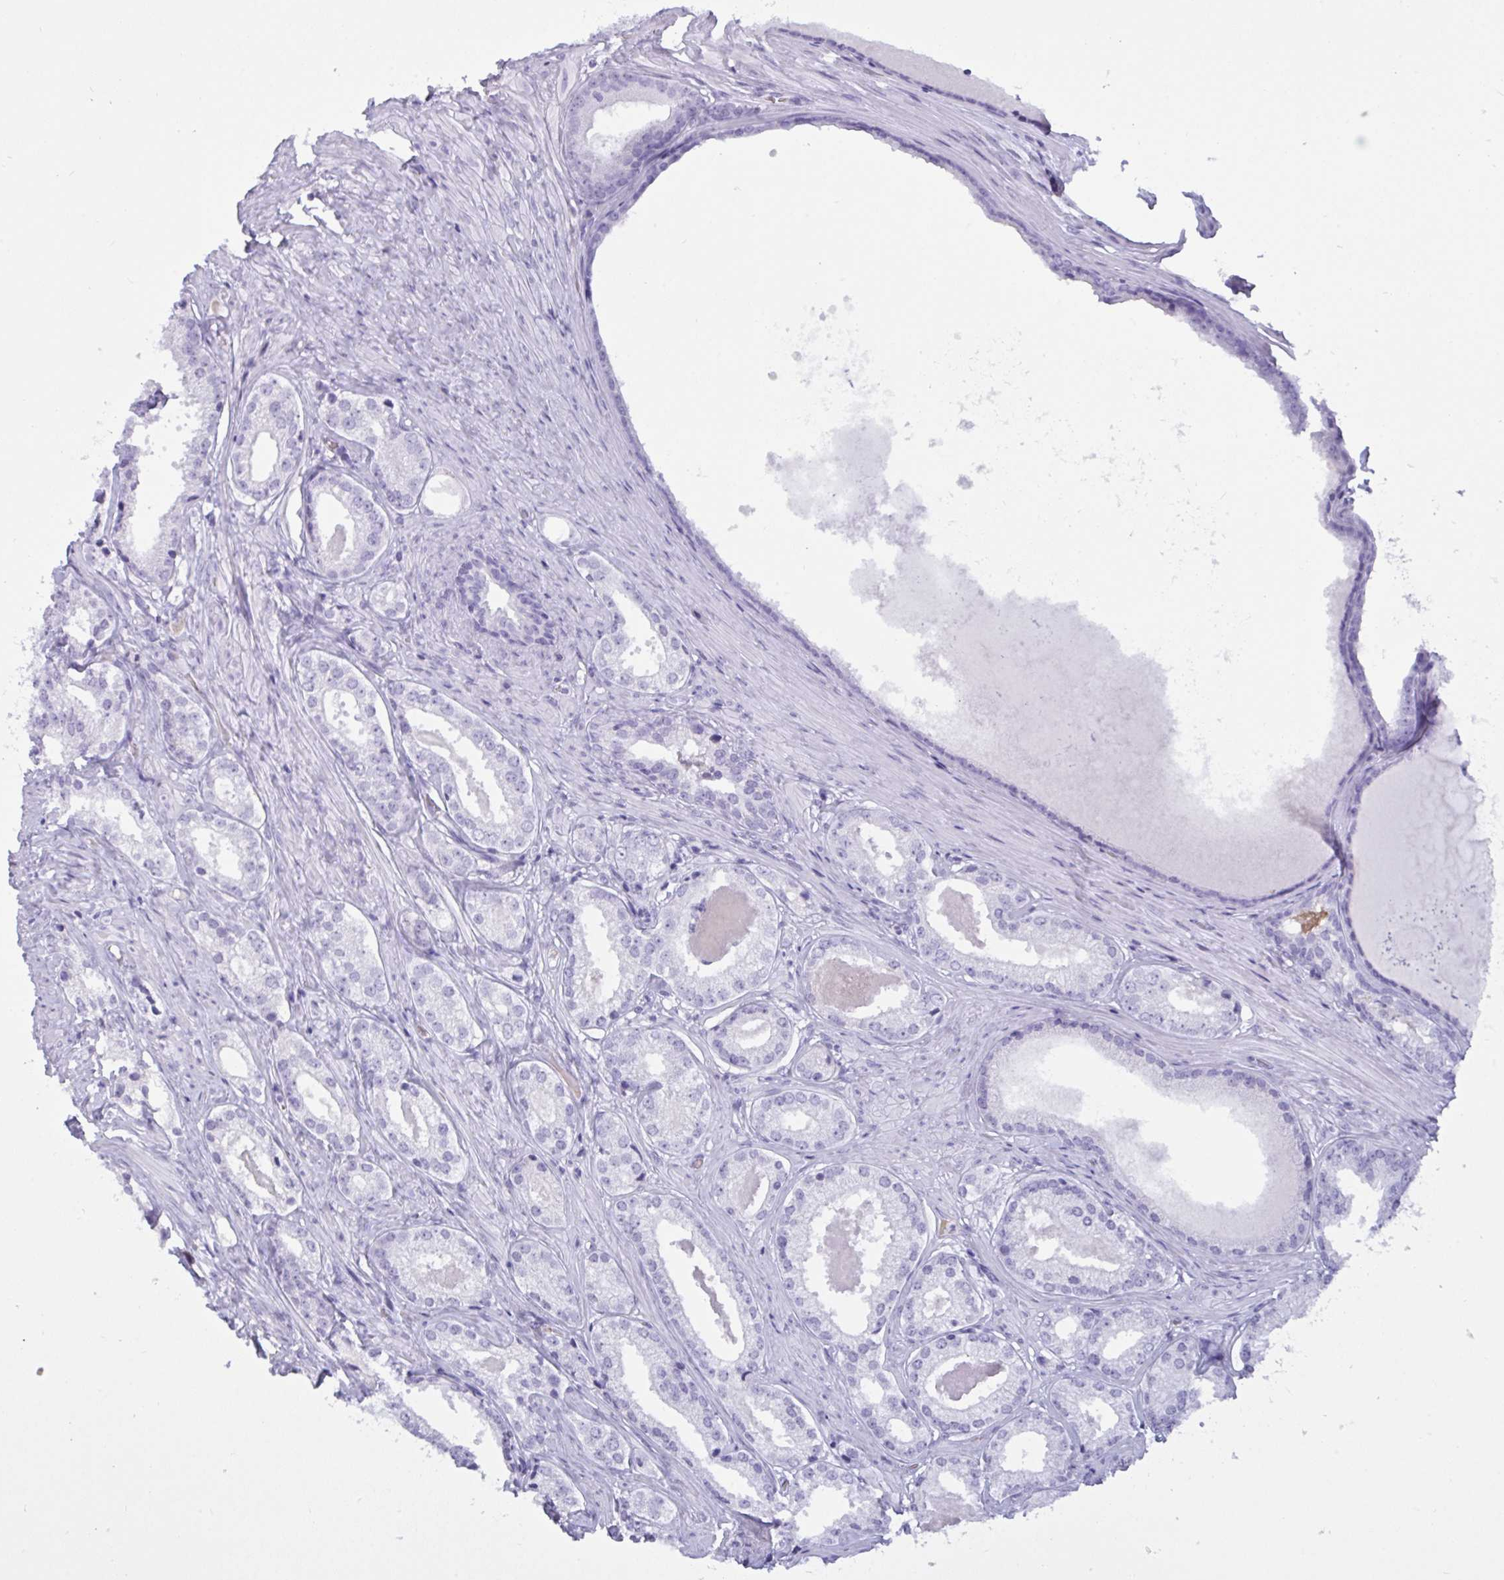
{"staining": {"intensity": "negative", "quantity": "none", "location": "none"}, "tissue": "prostate cancer", "cell_type": "Tumor cells", "image_type": "cancer", "snomed": [{"axis": "morphology", "description": "Adenocarcinoma, NOS"}, {"axis": "morphology", "description": "Adenocarcinoma, Low grade"}, {"axis": "topography", "description": "Prostate"}], "caption": "High power microscopy photomicrograph of an immunohistochemistry (IHC) image of adenocarcinoma (low-grade) (prostate), revealing no significant expression in tumor cells.", "gene": "SLC2A1", "patient": {"sex": "male", "age": 68}}